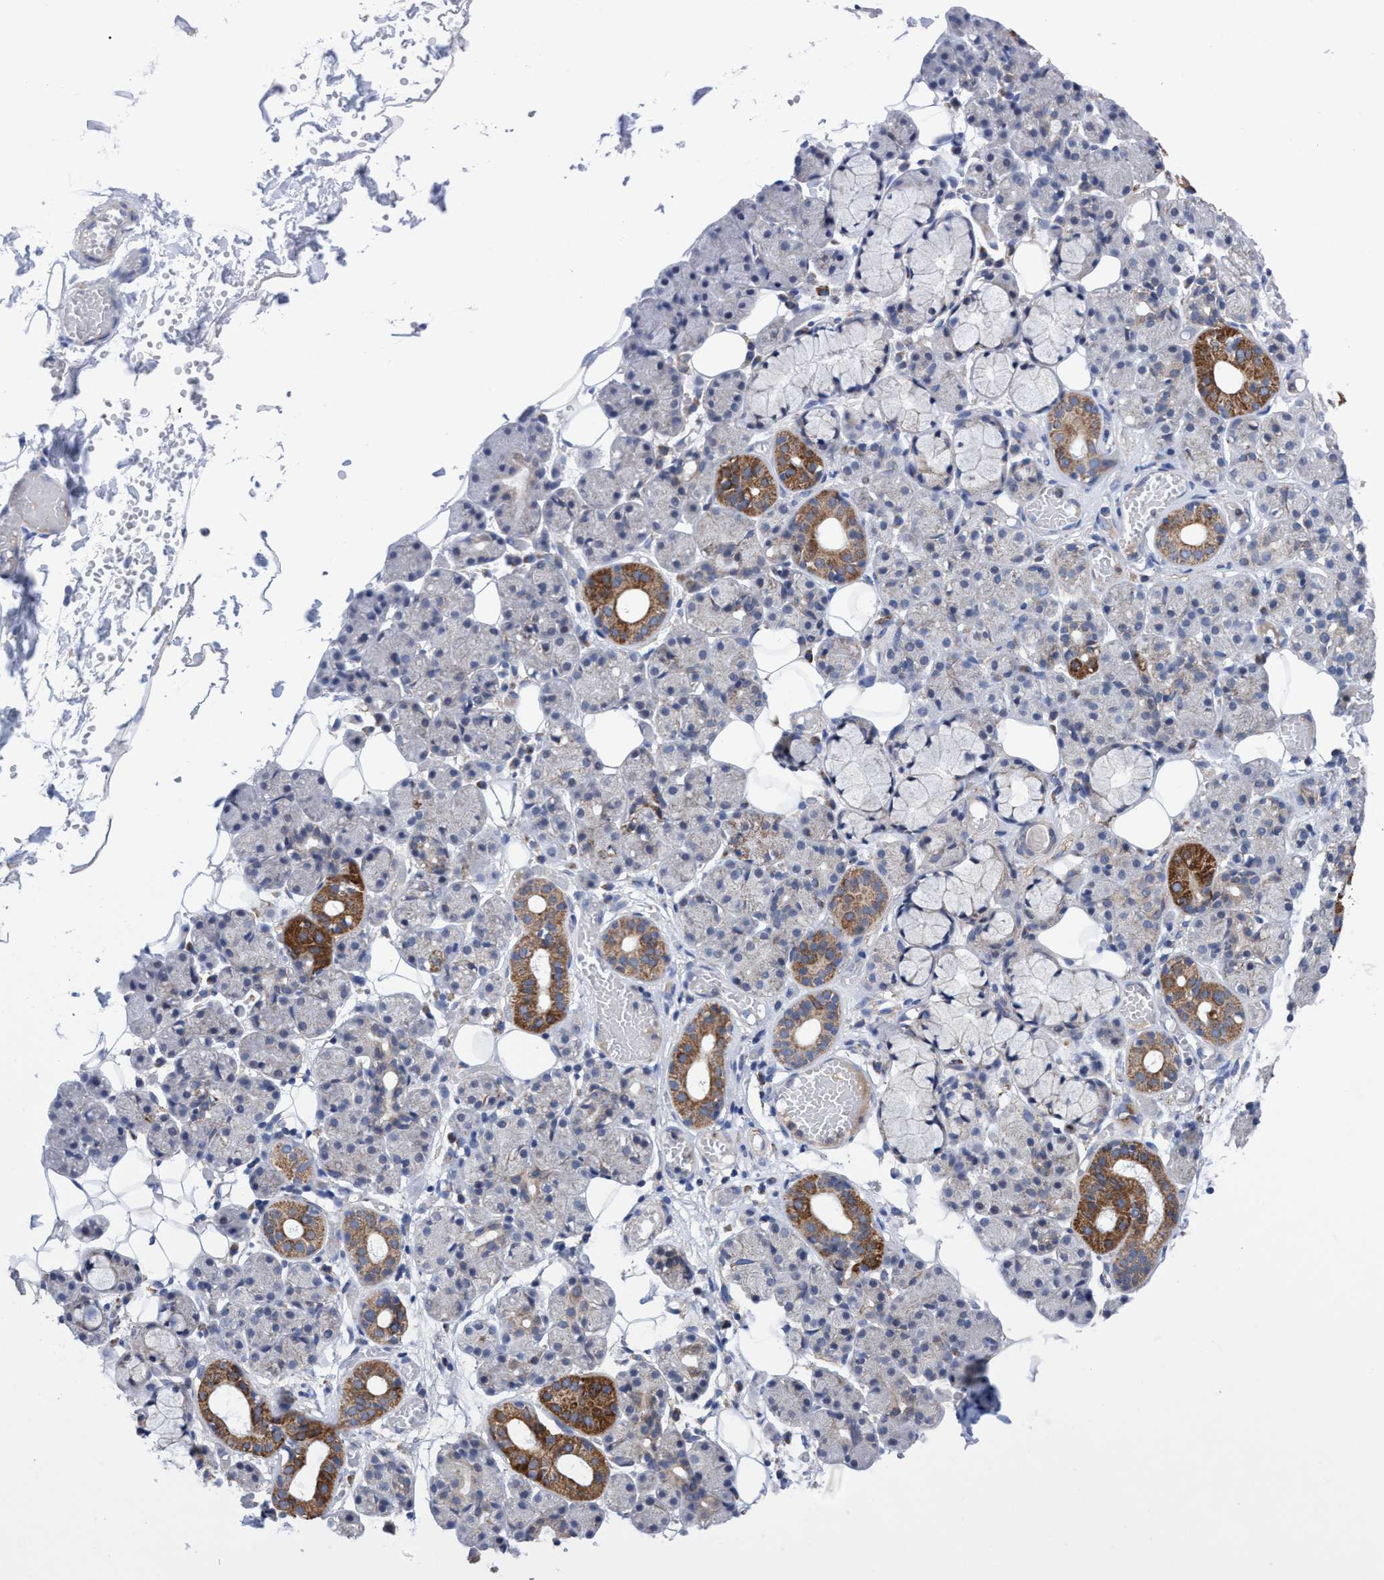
{"staining": {"intensity": "strong", "quantity": "<25%", "location": "cytoplasmic/membranous"}, "tissue": "salivary gland", "cell_type": "Glandular cells", "image_type": "normal", "snomed": [{"axis": "morphology", "description": "Normal tissue, NOS"}, {"axis": "topography", "description": "Salivary gland"}], "caption": "IHC staining of normal salivary gland, which shows medium levels of strong cytoplasmic/membranous positivity in approximately <25% of glandular cells indicating strong cytoplasmic/membranous protein staining. The staining was performed using DAB (brown) for protein detection and nuclei were counterstained in hematoxylin (blue).", "gene": "ZNF750", "patient": {"sex": "male", "age": 63}}